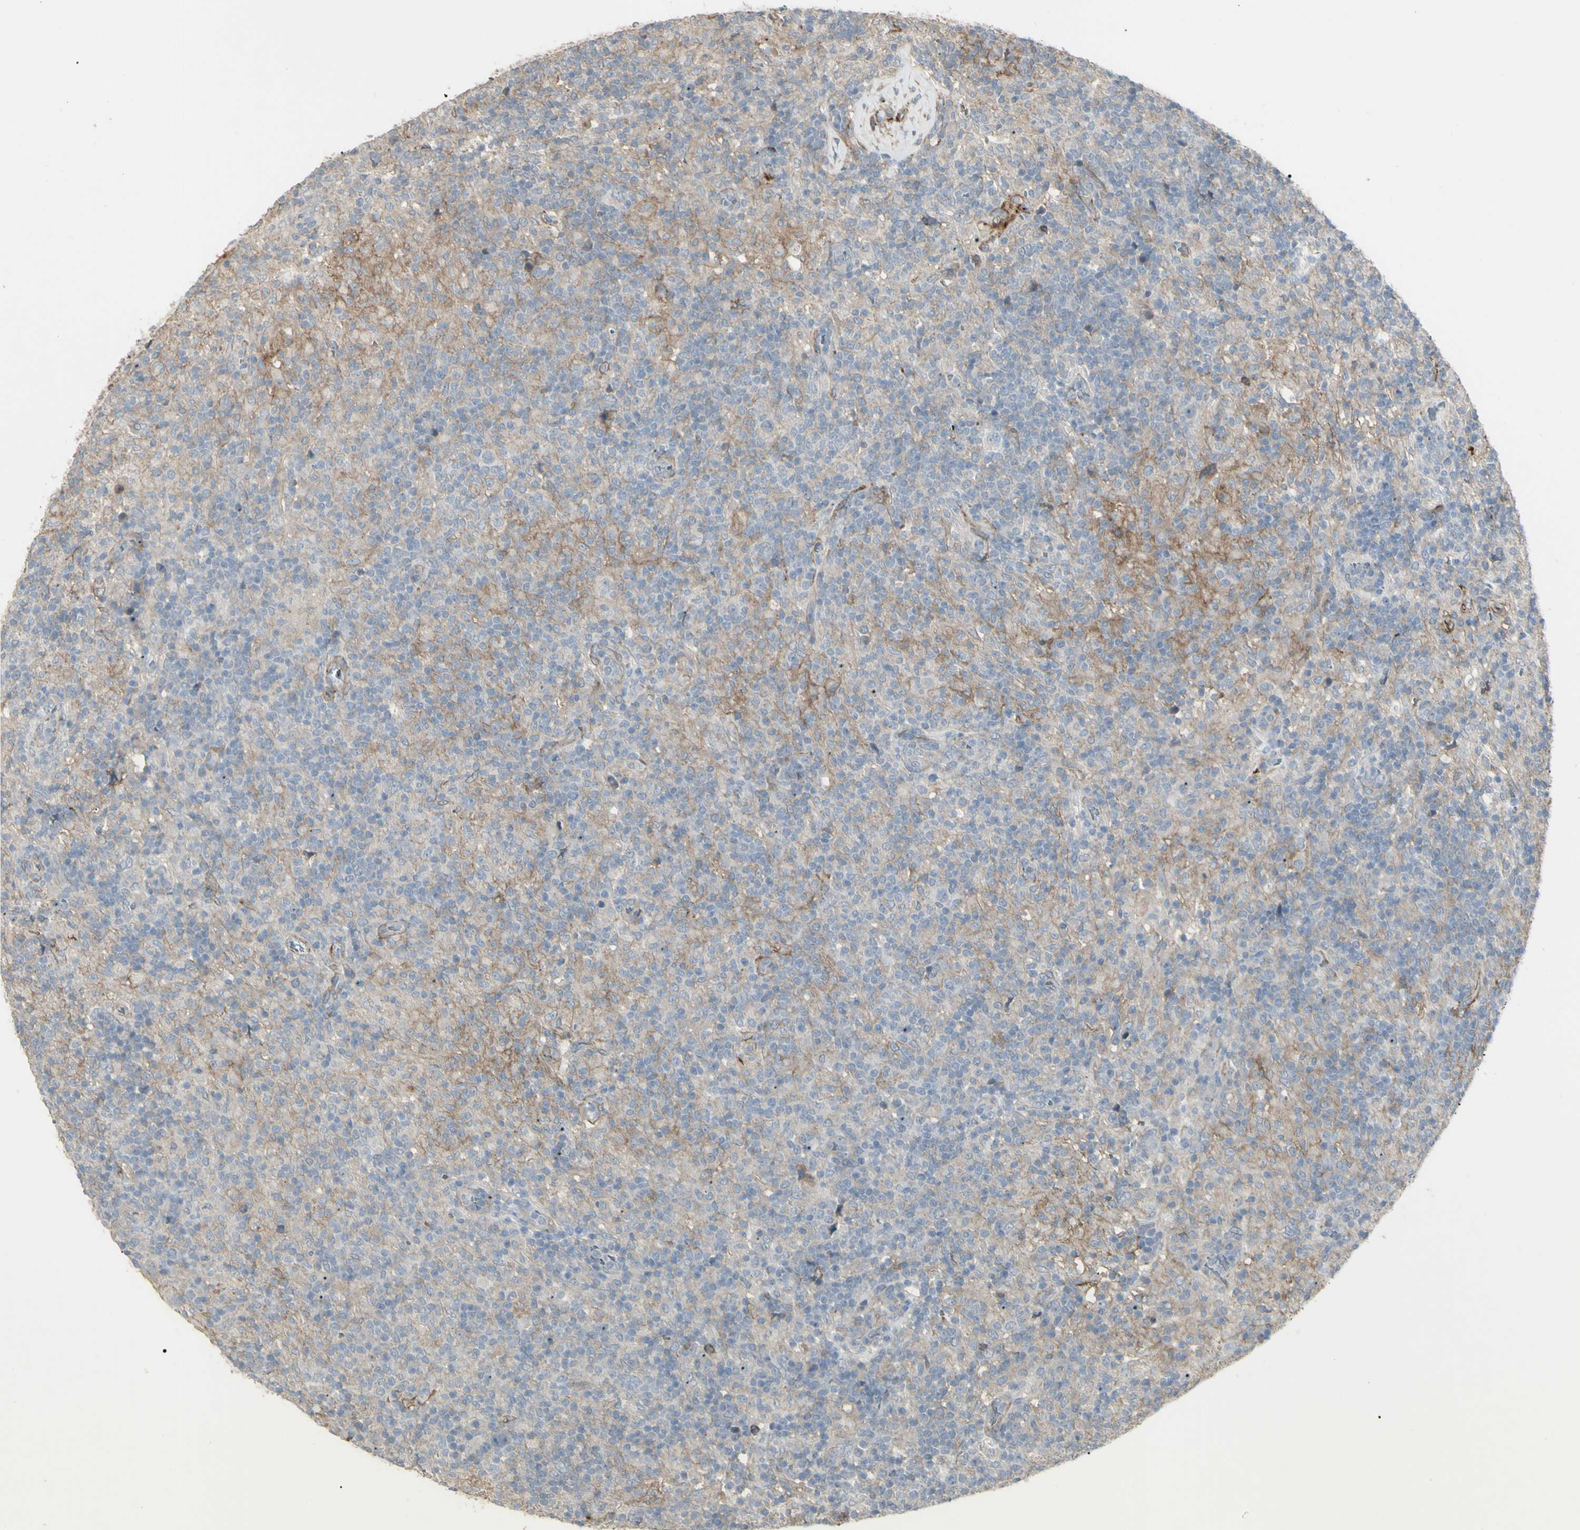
{"staining": {"intensity": "negative", "quantity": "none", "location": "none"}, "tissue": "lymphoma", "cell_type": "Tumor cells", "image_type": "cancer", "snomed": [{"axis": "morphology", "description": "Hodgkin's disease, NOS"}, {"axis": "topography", "description": "Lymph node"}], "caption": "An image of lymphoma stained for a protein exhibits no brown staining in tumor cells.", "gene": "CD276", "patient": {"sex": "male", "age": 70}}